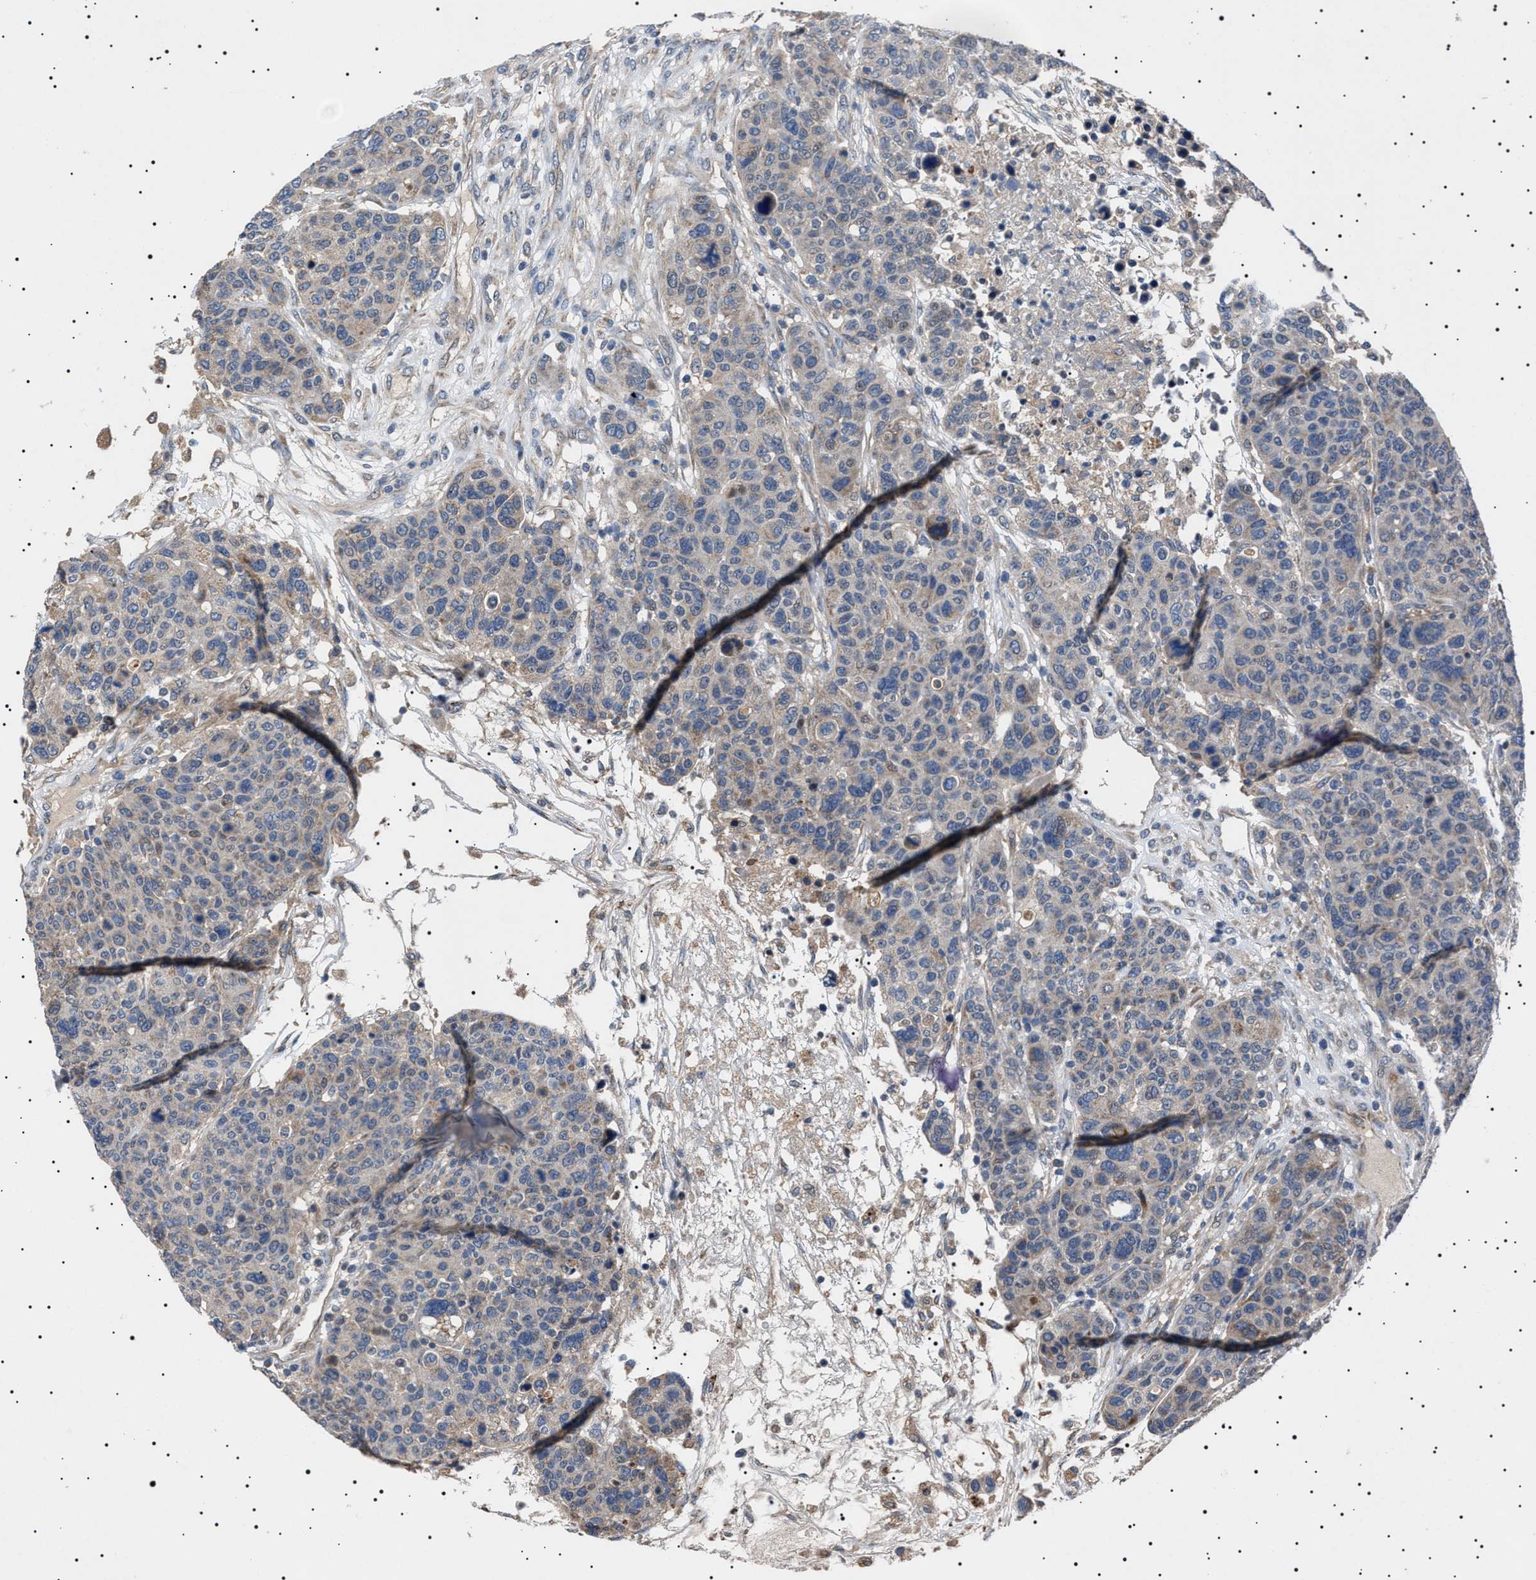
{"staining": {"intensity": "weak", "quantity": "<25%", "location": "cytoplasmic/membranous"}, "tissue": "breast cancer", "cell_type": "Tumor cells", "image_type": "cancer", "snomed": [{"axis": "morphology", "description": "Duct carcinoma"}, {"axis": "topography", "description": "Breast"}], "caption": "Tumor cells are negative for protein expression in human breast cancer.", "gene": "PTRH1", "patient": {"sex": "female", "age": 37}}